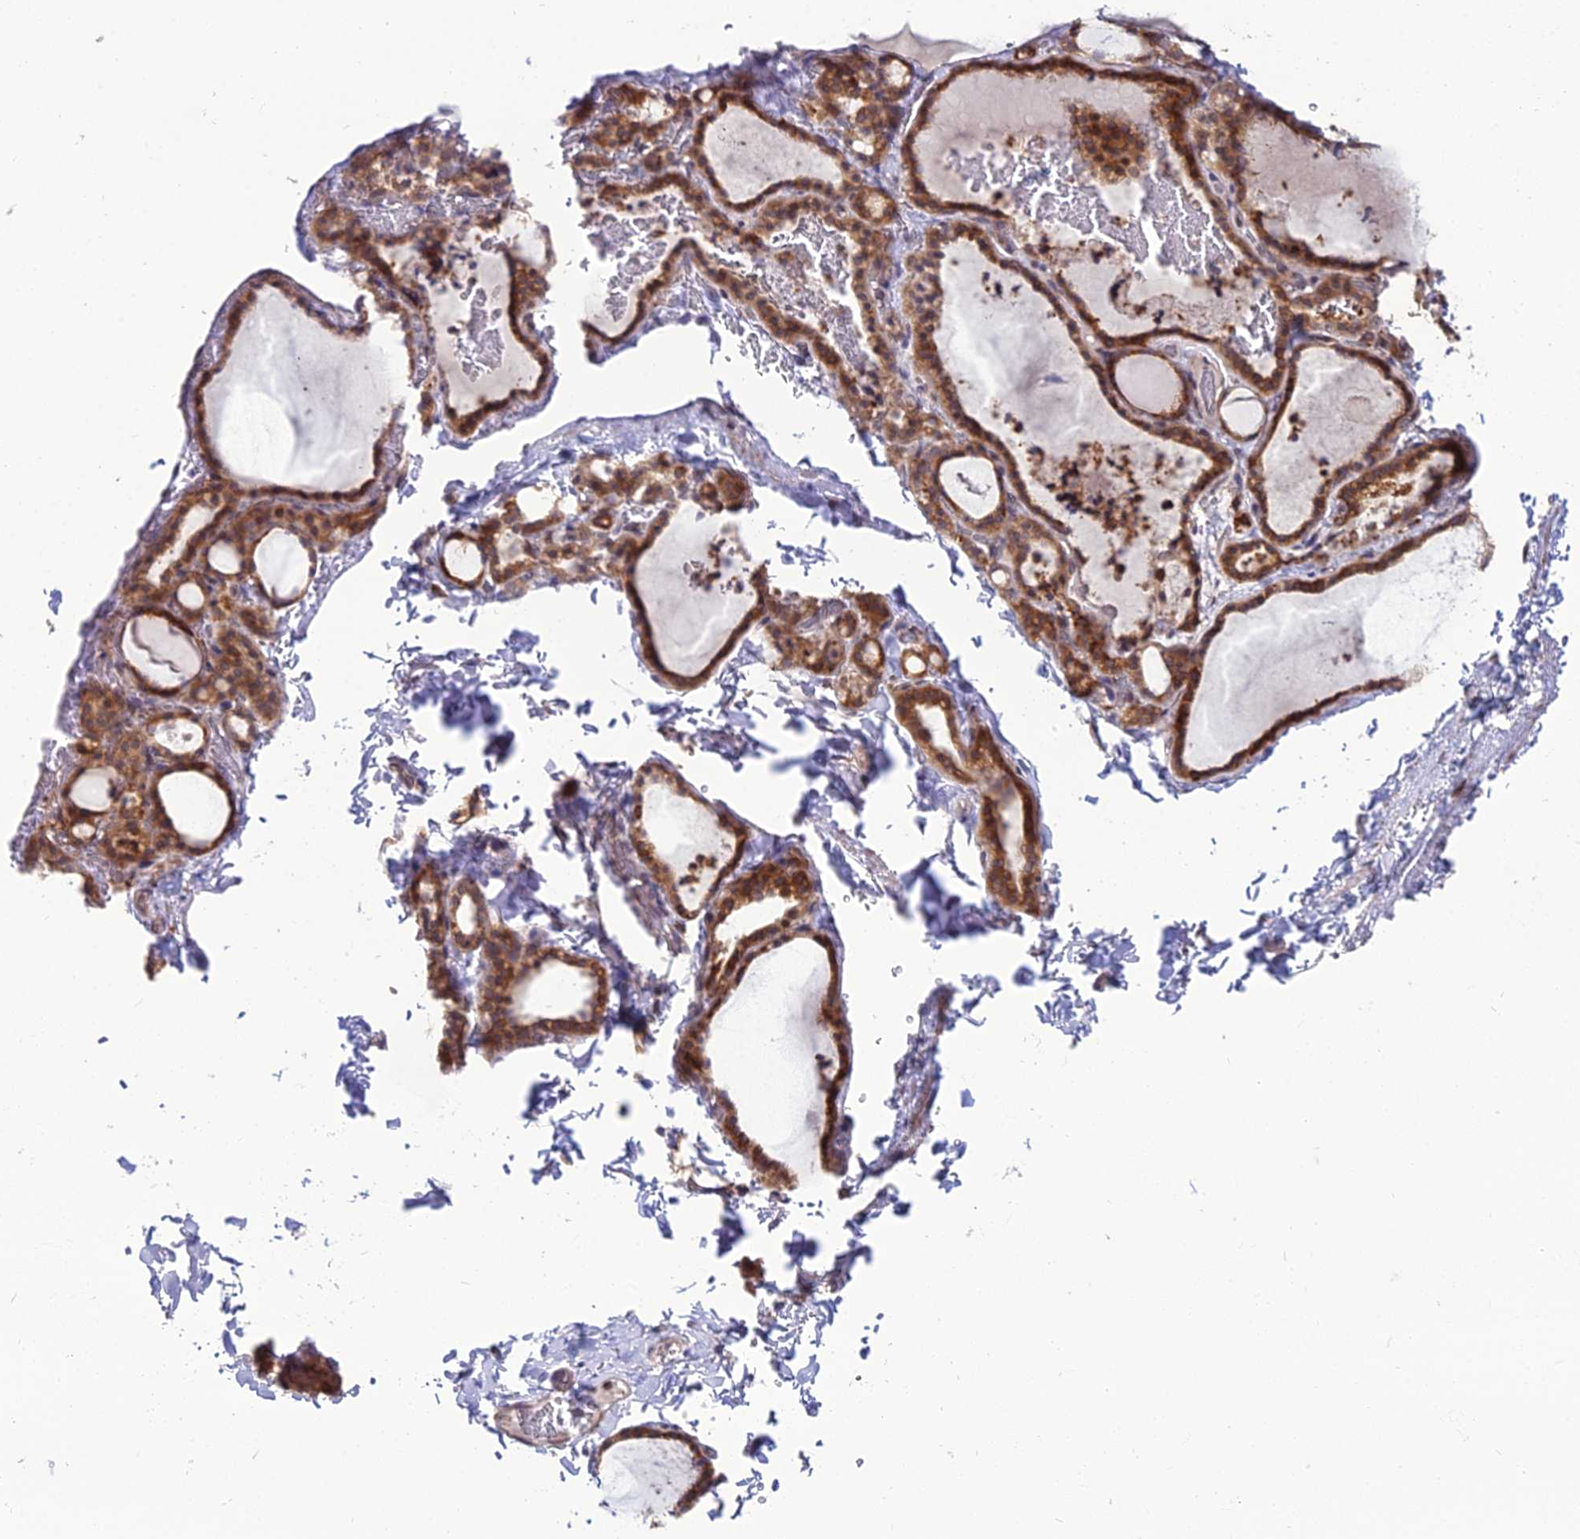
{"staining": {"intensity": "strong", "quantity": ">75%", "location": "cytoplasmic/membranous"}, "tissue": "thyroid gland", "cell_type": "Glandular cells", "image_type": "normal", "snomed": [{"axis": "morphology", "description": "Normal tissue, NOS"}, {"axis": "topography", "description": "Thyroid gland"}], "caption": "A photomicrograph of thyroid gland stained for a protein shows strong cytoplasmic/membranous brown staining in glandular cells. Using DAB (3,3'-diaminobenzidine) (brown) and hematoxylin (blue) stains, captured at high magnification using brightfield microscopy.", "gene": "TROAP", "patient": {"sex": "female", "age": 22}}